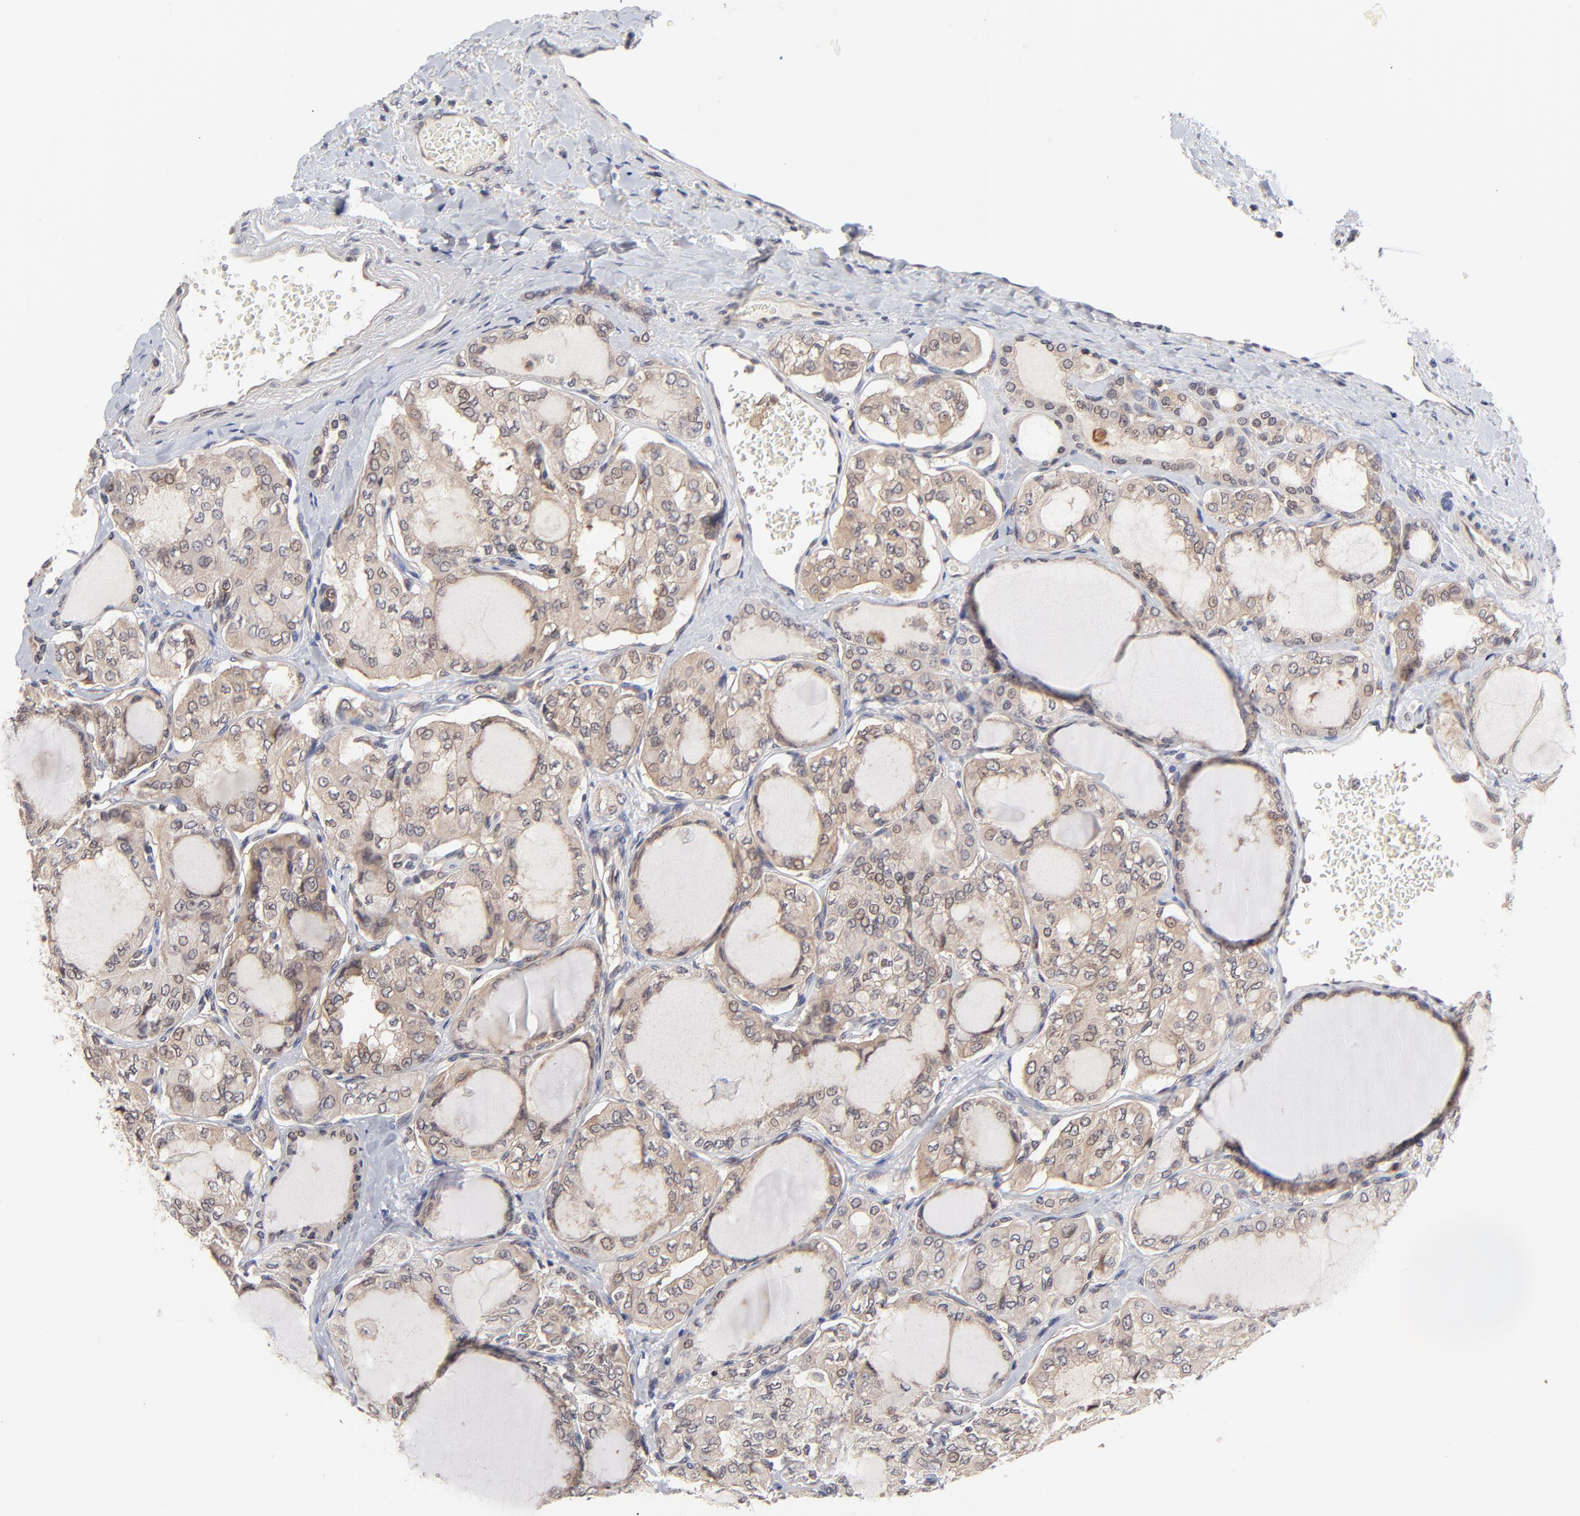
{"staining": {"intensity": "moderate", "quantity": ">75%", "location": "cytoplasmic/membranous"}, "tissue": "thyroid cancer", "cell_type": "Tumor cells", "image_type": "cancer", "snomed": [{"axis": "morphology", "description": "Papillary adenocarcinoma, NOS"}, {"axis": "topography", "description": "Thyroid gland"}], "caption": "Human thyroid papillary adenocarcinoma stained with a brown dye exhibits moderate cytoplasmic/membranous positive positivity in about >75% of tumor cells.", "gene": "ZNF157", "patient": {"sex": "male", "age": 20}}